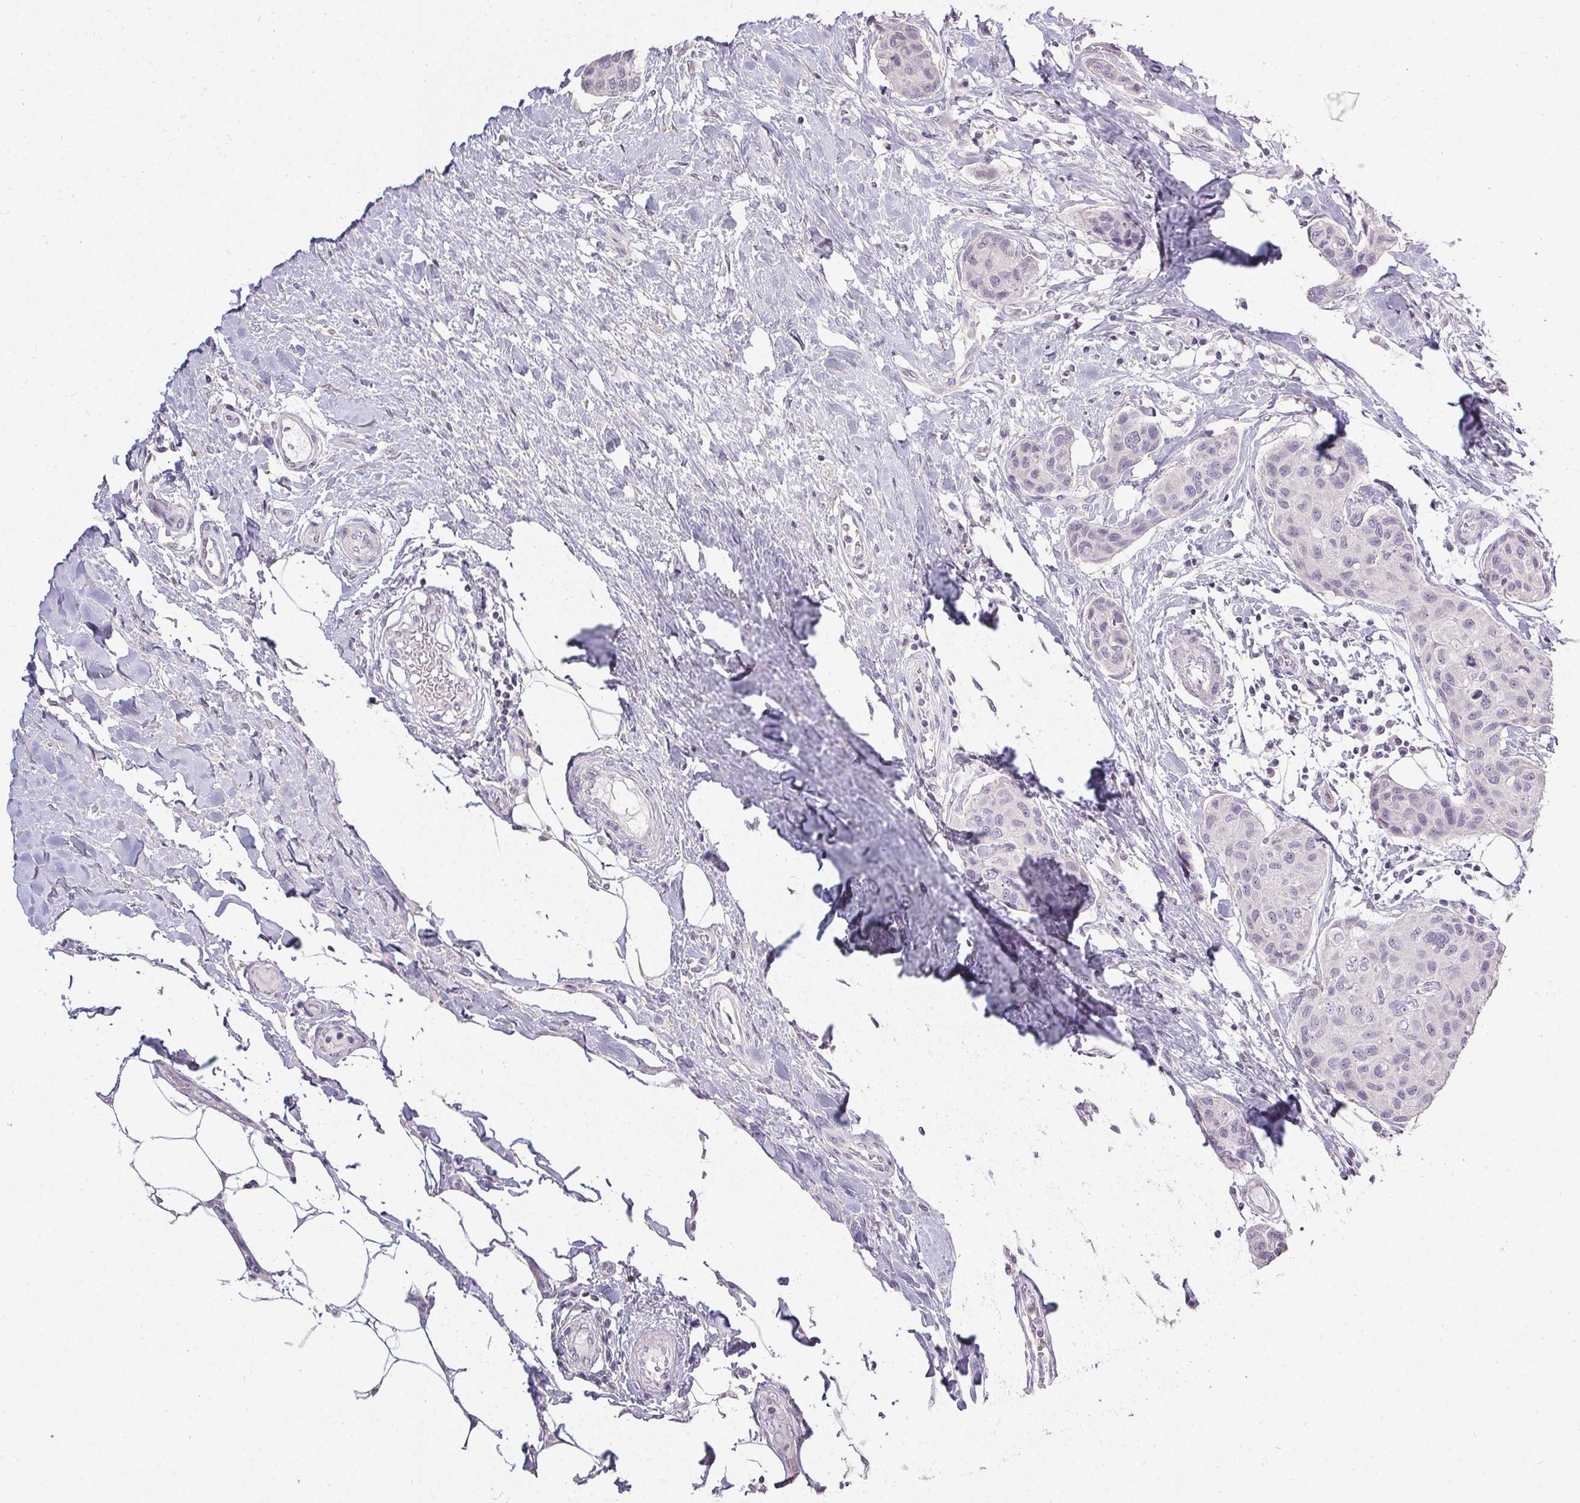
{"staining": {"intensity": "negative", "quantity": "none", "location": "none"}, "tissue": "breast cancer", "cell_type": "Tumor cells", "image_type": "cancer", "snomed": [{"axis": "morphology", "description": "Duct carcinoma"}, {"axis": "topography", "description": "Breast"}], "caption": "IHC micrograph of human intraductal carcinoma (breast) stained for a protein (brown), which demonstrates no staining in tumor cells.", "gene": "PMEL", "patient": {"sex": "female", "age": 80}}